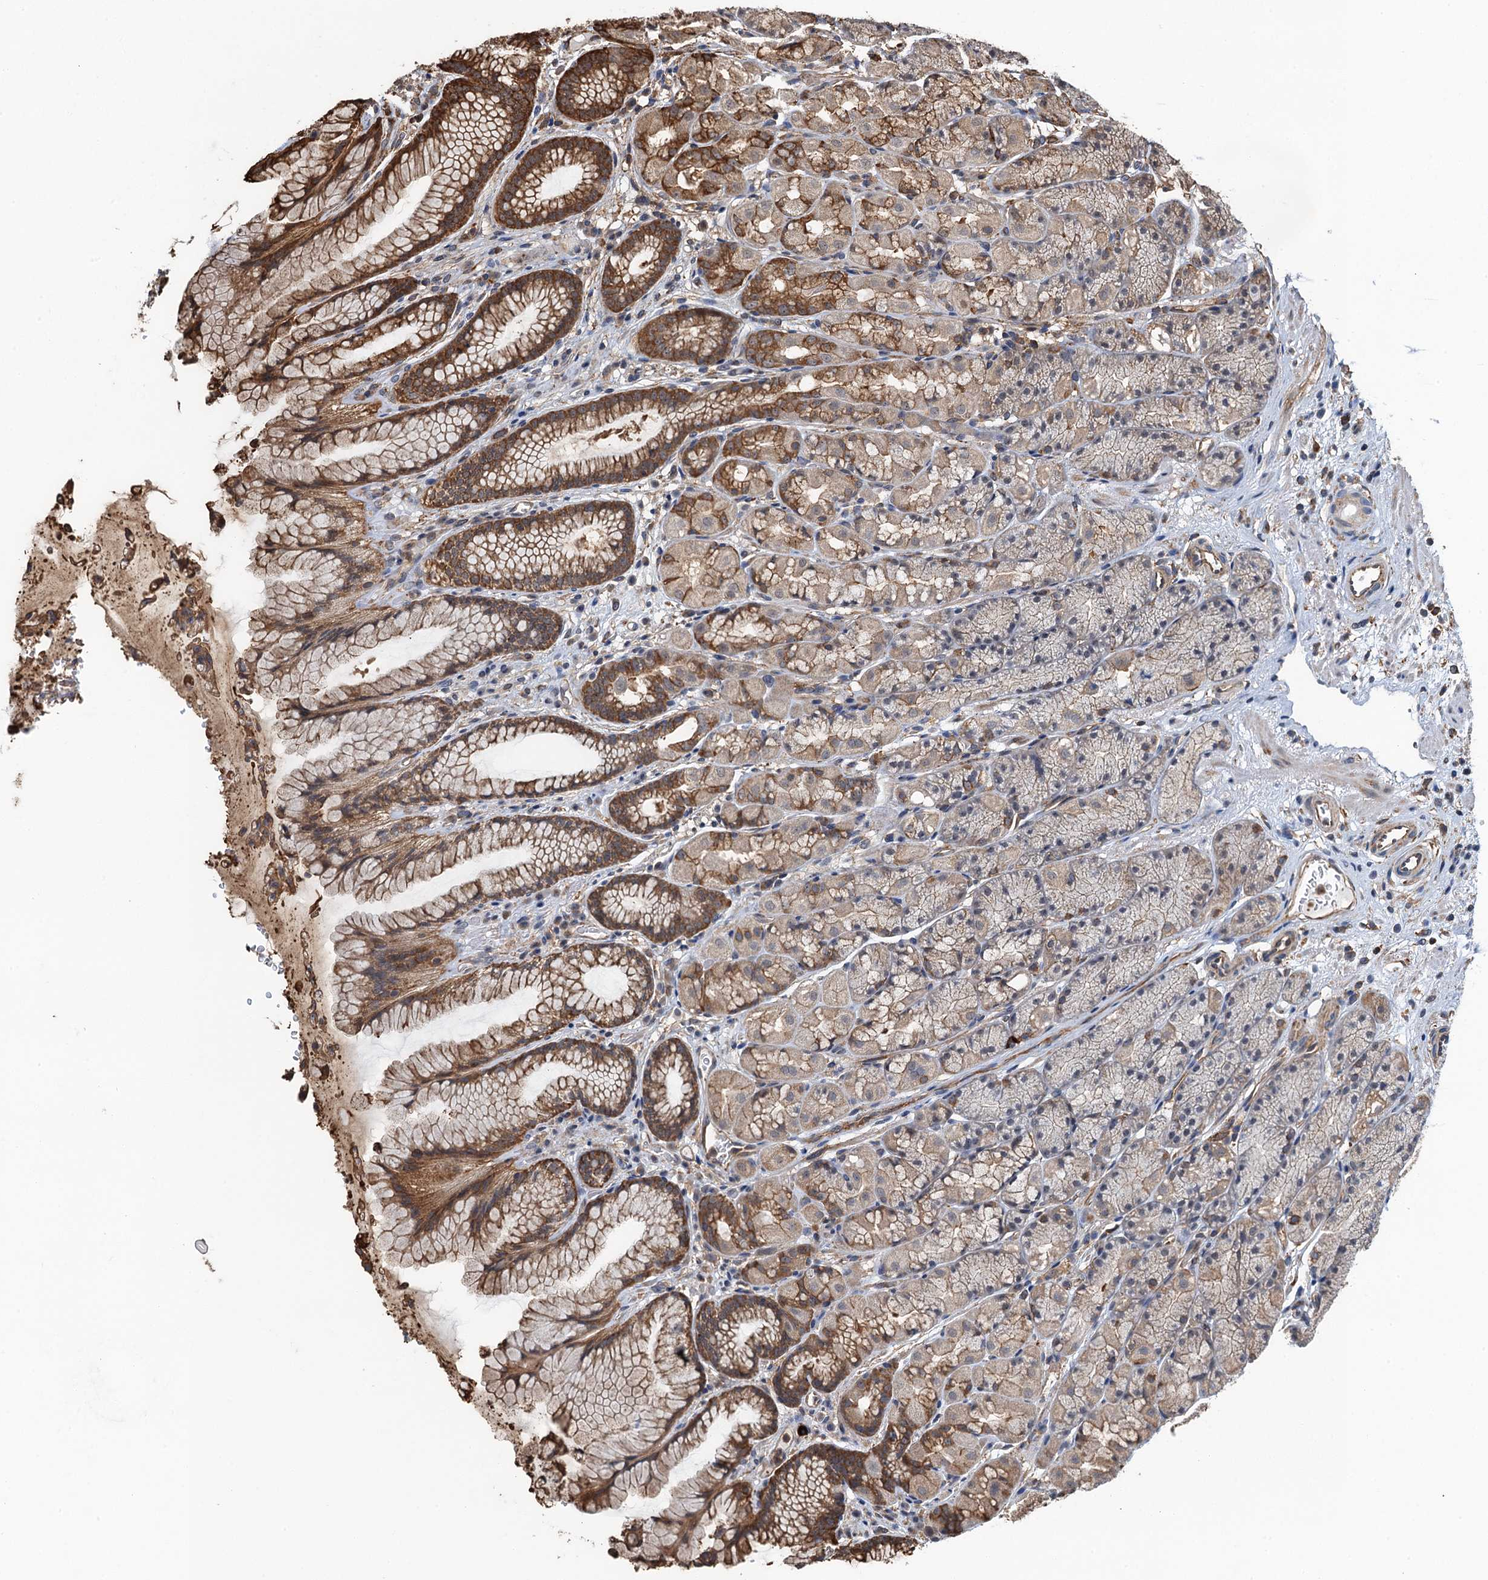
{"staining": {"intensity": "moderate", "quantity": ">75%", "location": "cytoplasmic/membranous"}, "tissue": "stomach", "cell_type": "Glandular cells", "image_type": "normal", "snomed": [{"axis": "morphology", "description": "Normal tissue, NOS"}, {"axis": "topography", "description": "Stomach"}], "caption": "Normal stomach demonstrates moderate cytoplasmic/membranous positivity in approximately >75% of glandular cells The protein of interest is stained brown, and the nuclei are stained in blue (DAB IHC with brightfield microscopy, high magnification)..", "gene": "WHAMM", "patient": {"sex": "male", "age": 63}}